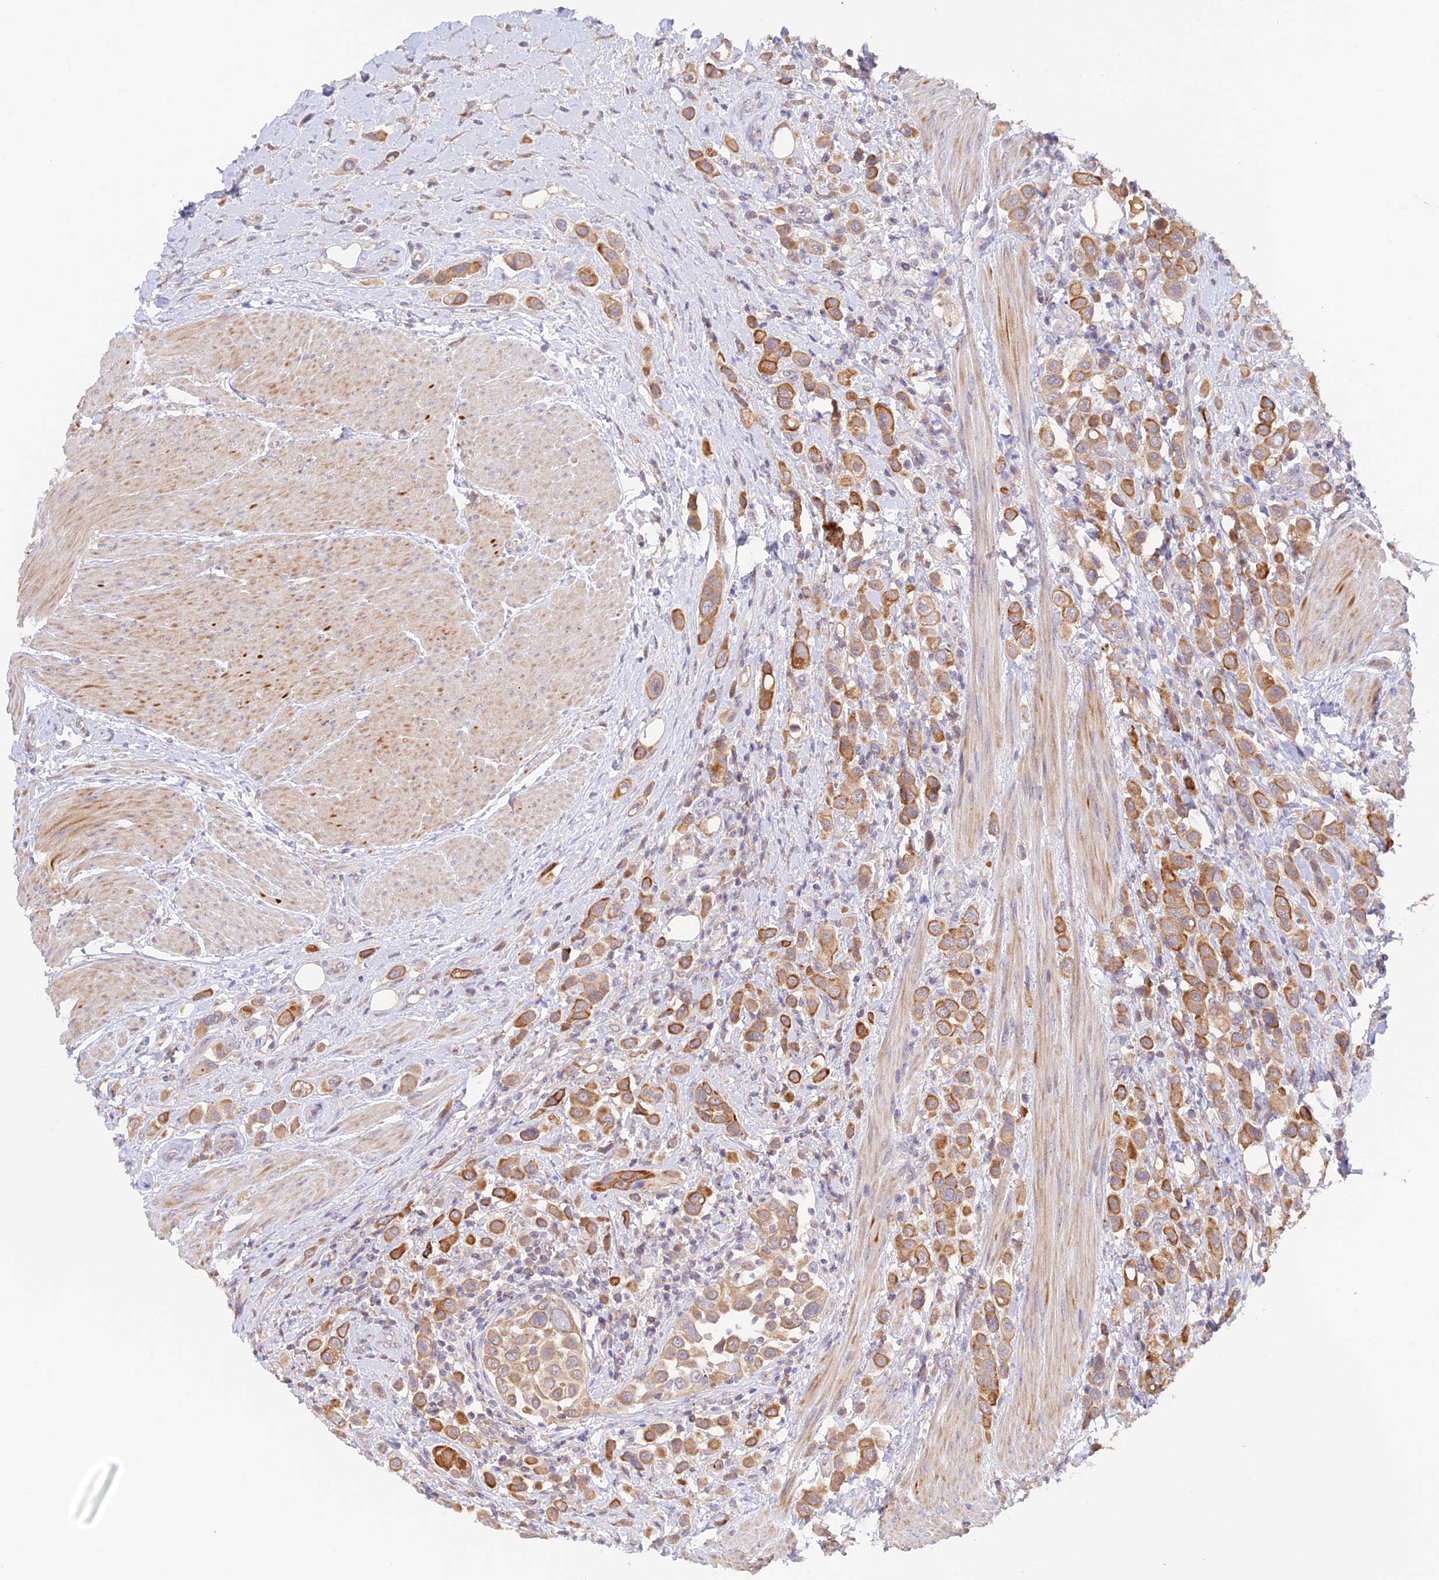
{"staining": {"intensity": "moderate", "quantity": ">75%", "location": "cytoplasmic/membranous"}, "tissue": "urothelial cancer", "cell_type": "Tumor cells", "image_type": "cancer", "snomed": [{"axis": "morphology", "description": "Urothelial carcinoma, High grade"}, {"axis": "topography", "description": "Urinary bladder"}], "caption": "There is medium levels of moderate cytoplasmic/membranous staining in tumor cells of urothelial cancer, as demonstrated by immunohistochemical staining (brown color).", "gene": "CAMSAP3", "patient": {"sex": "male", "age": 50}}